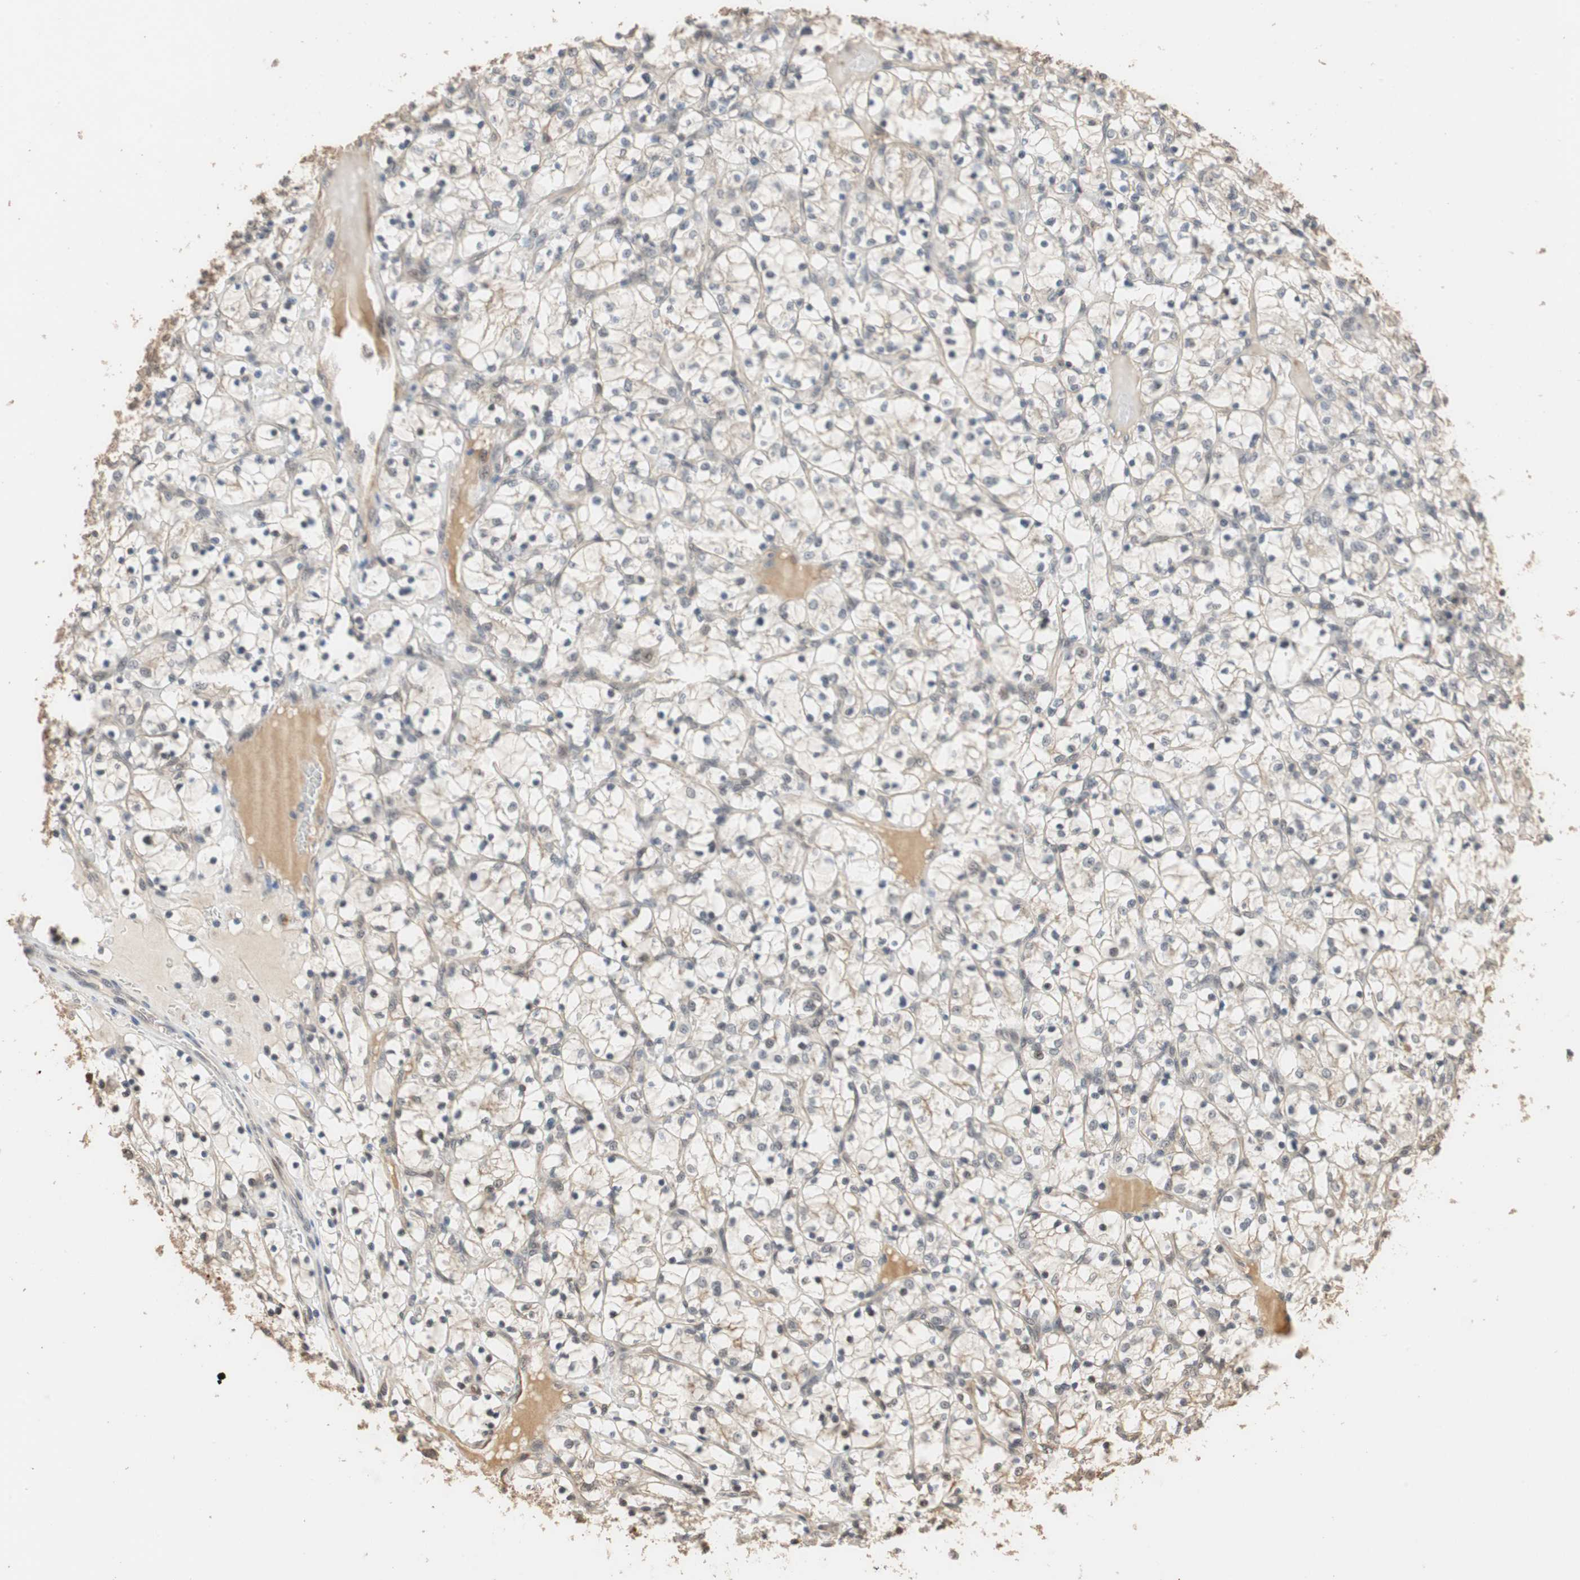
{"staining": {"intensity": "strong", "quantity": "<25%", "location": "nuclear"}, "tissue": "renal cancer", "cell_type": "Tumor cells", "image_type": "cancer", "snomed": [{"axis": "morphology", "description": "Adenocarcinoma, NOS"}, {"axis": "topography", "description": "Kidney"}], "caption": "An immunohistochemistry (IHC) histopathology image of tumor tissue is shown. Protein staining in brown highlights strong nuclear positivity in renal cancer (adenocarcinoma) within tumor cells.", "gene": "CDC5L", "patient": {"sex": "female", "age": 69}}